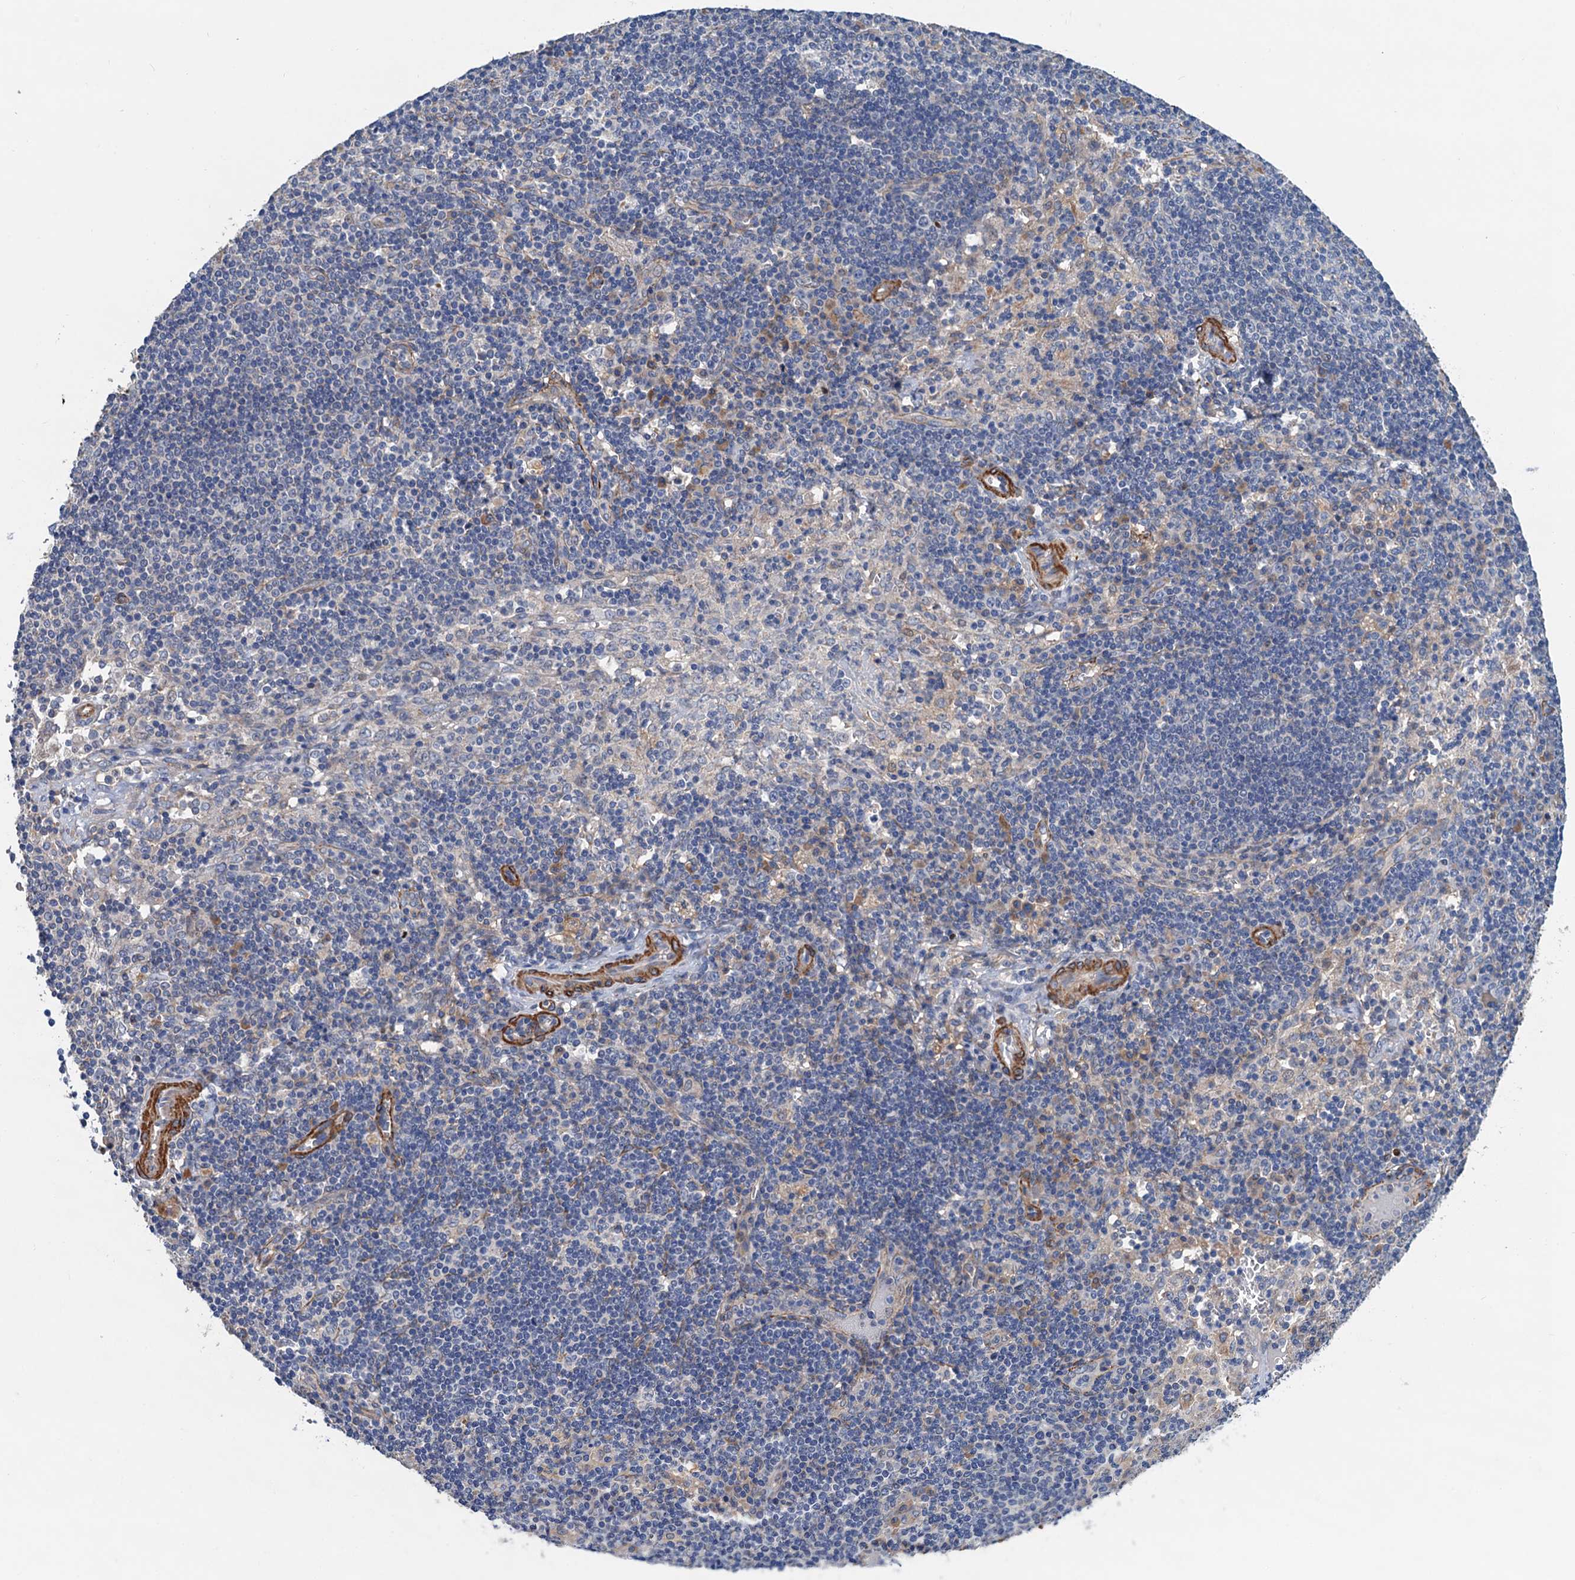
{"staining": {"intensity": "negative", "quantity": "none", "location": "none"}, "tissue": "lymph node", "cell_type": "Germinal center cells", "image_type": "normal", "snomed": [{"axis": "morphology", "description": "Normal tissue, NOS"}, {"axis": "topography", "description": "Lymph node"}], "caption": "DAB immunohistochemical staining of unremarkable lymph node demonstrates no significant staining in germinal center cells.", "gene": "CSTPP1", "patient": {"sex": "male", "age": 58}}